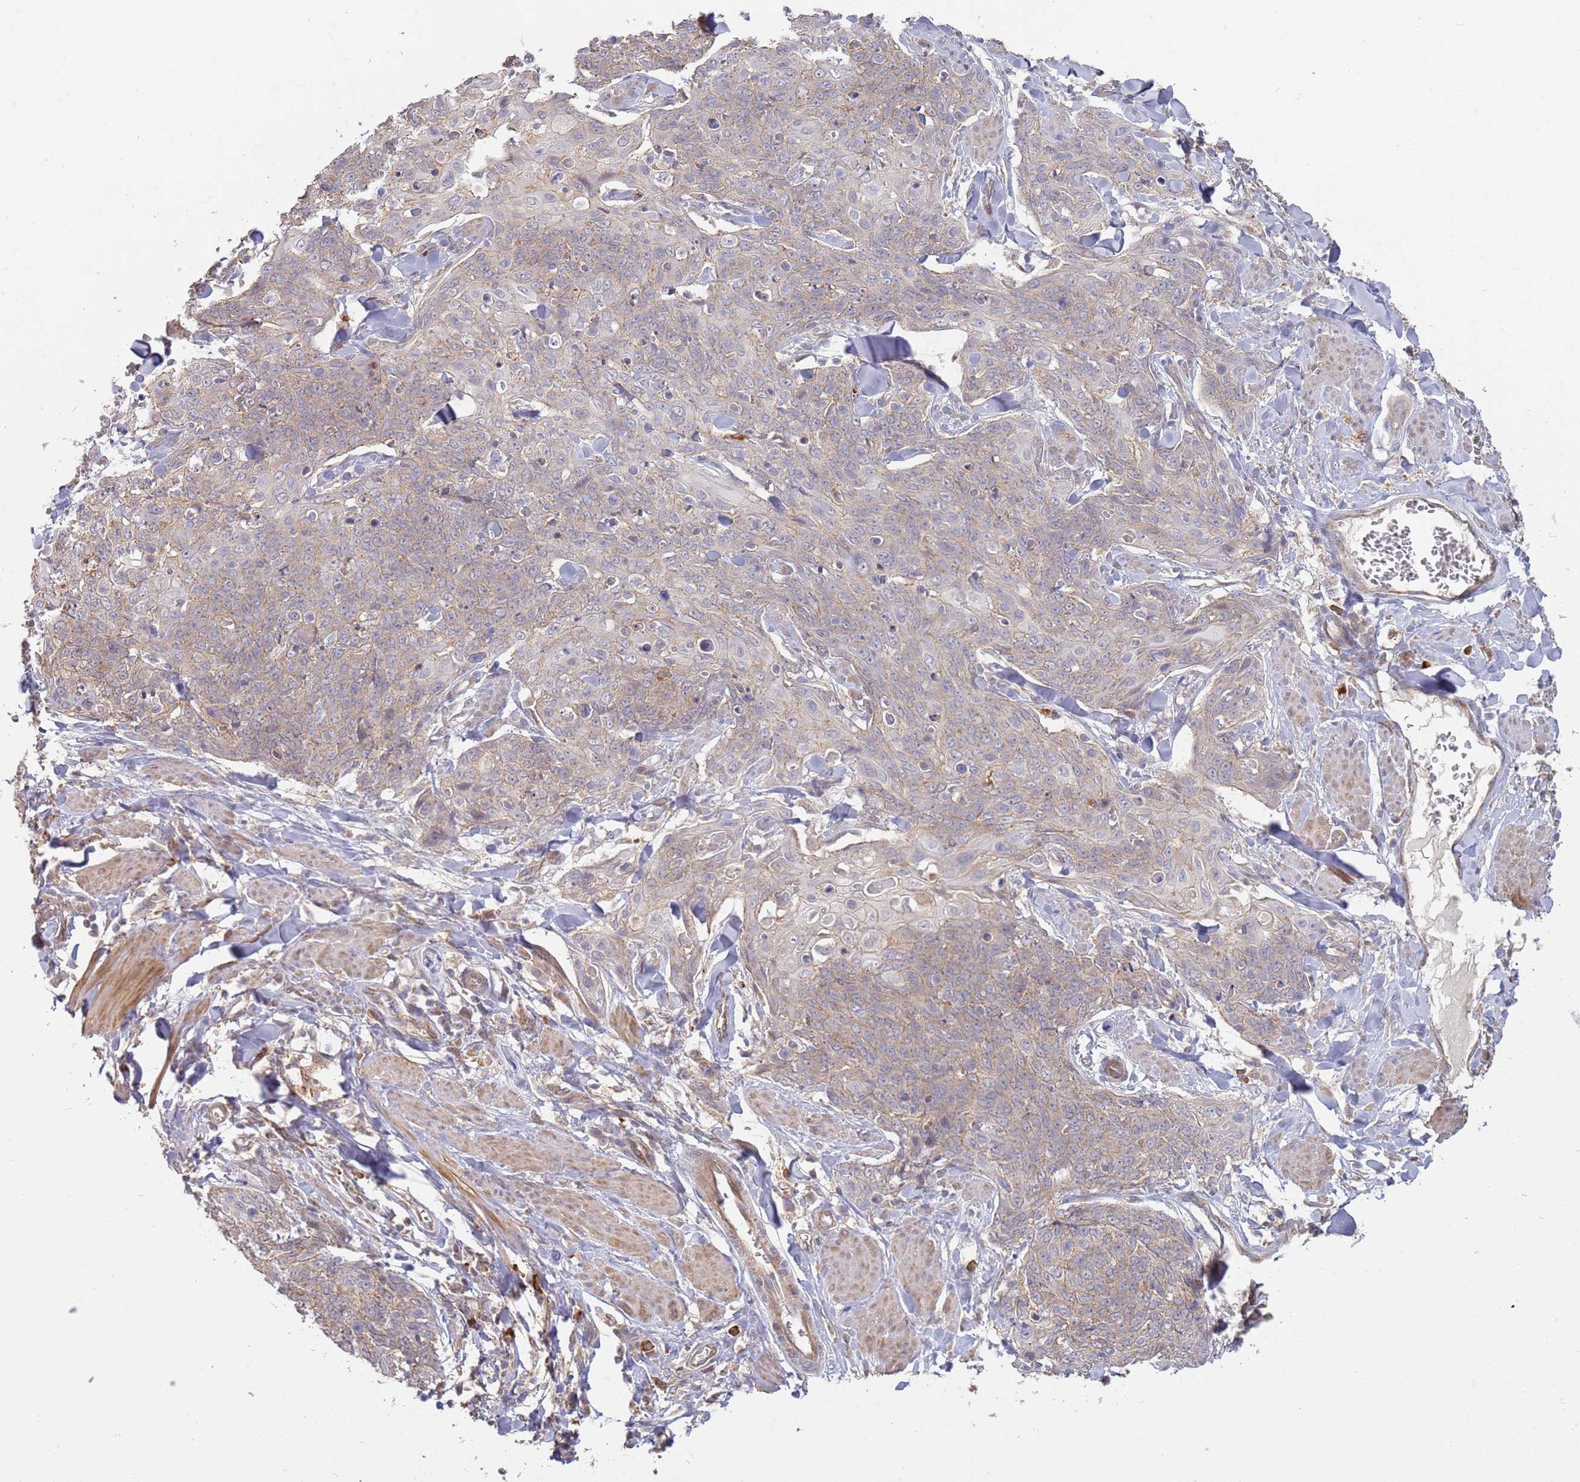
{"staining": {"intensity": "weak", "quantity": "<25%", "location": "cytoplasmic/membranous"}, "tissue": "skin cancer", "cell_type": "Tumor cells", "image_type": "cancer", "snomed": [{"axis": "morphology", "description": "Squamous cell carcinoma, NOS"}, {"axis": "topography", "description": "Skin"}, {"axis": "topography", "description": "Vulva"}], "caption": "Skin squamous cell carcinoma was stained to show a protein in brown. There is no significant staining in tumor cells.", "gene": "MPEG1", "patient": {"sex": "female", "age": 85}}